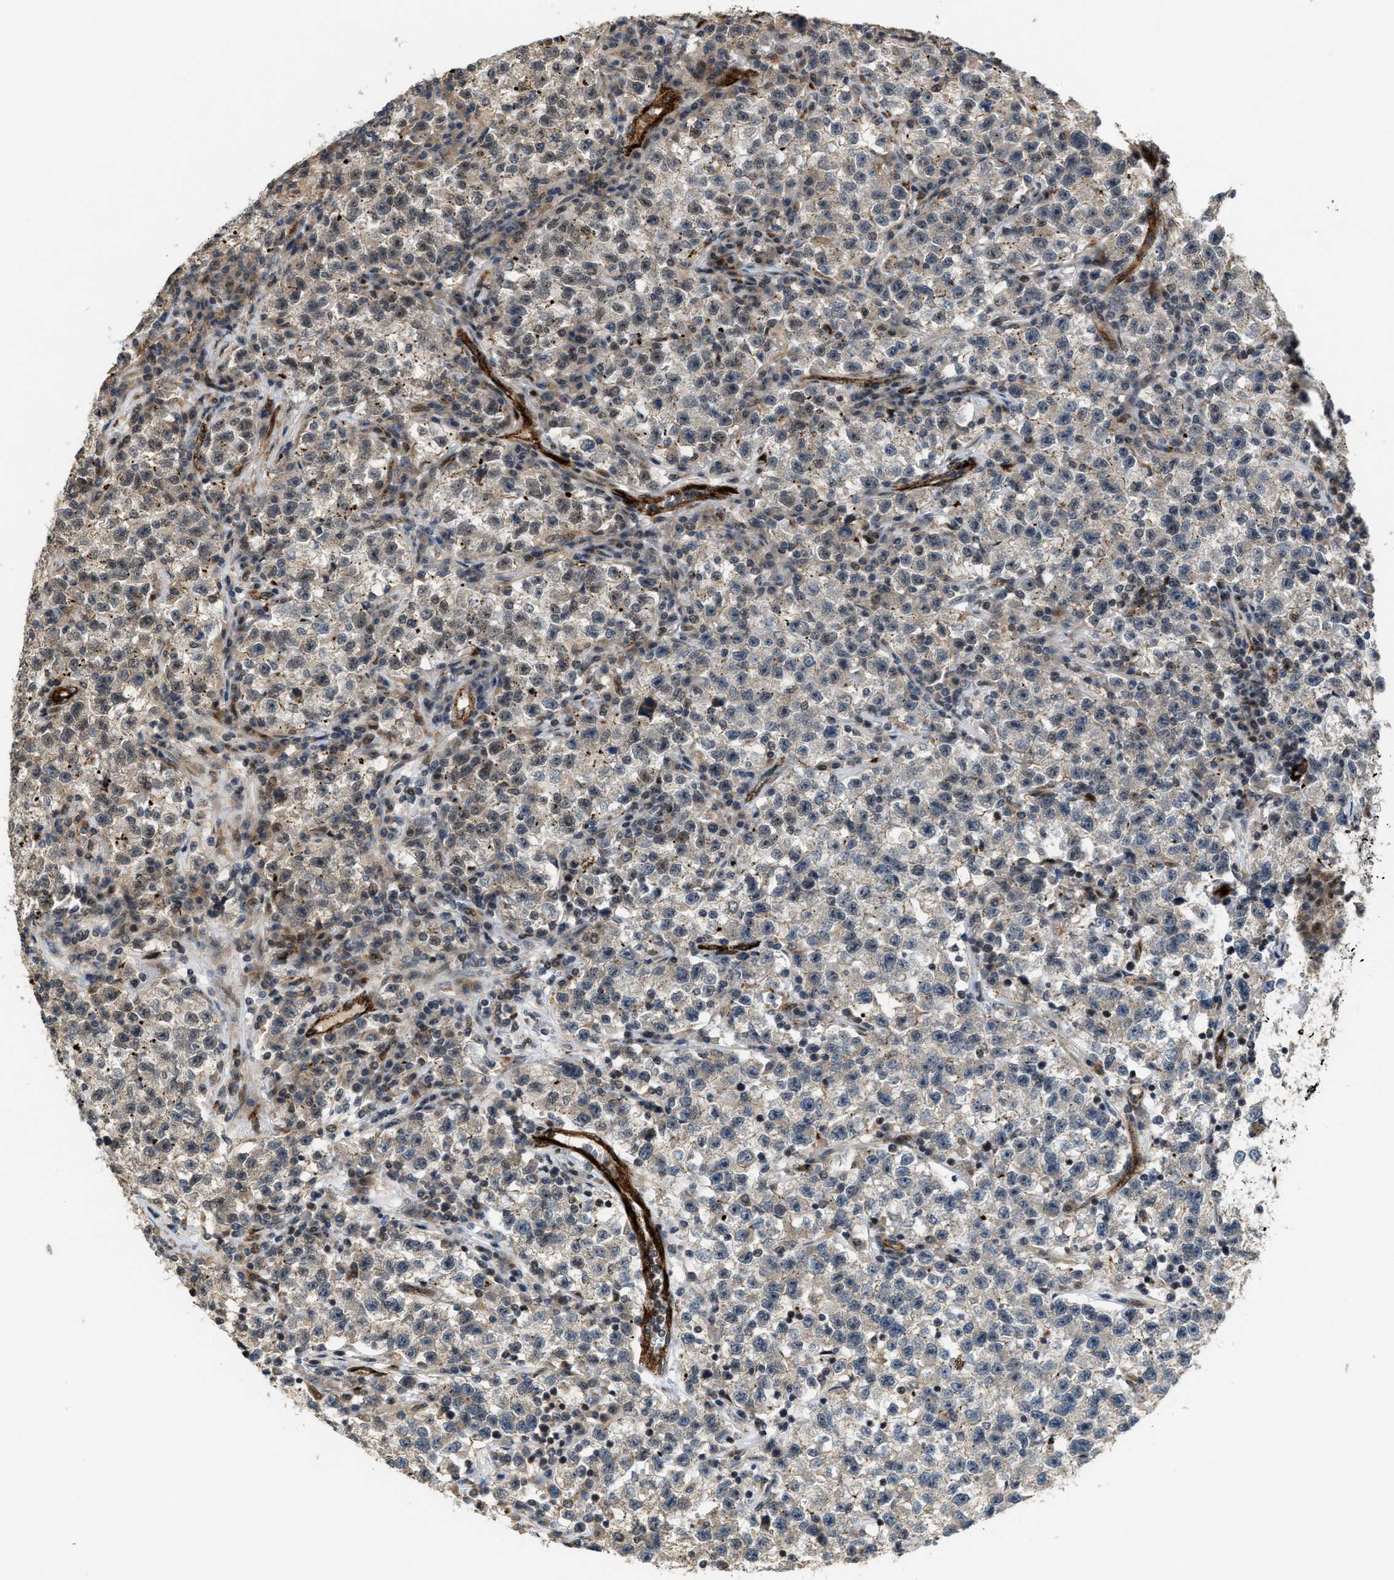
{"staining": {"intensity": "weak", "quantity": "<25%", "location": "cytoplasmic/membranous"}, "tissue": "testis cancer", "cell_type": "Tumor cells", "image_type": "cancer", "snomed": [{"axis": "morphology", "description": "Seminoma, NOS"}, {"axis": "topography", "description": "Testis"}], "caption": "Micrograph shows no significant protein expression in tumor cells of testis seminoma.", "gene": "DPF2", "patient": {"sex": "male", "age": 22}}